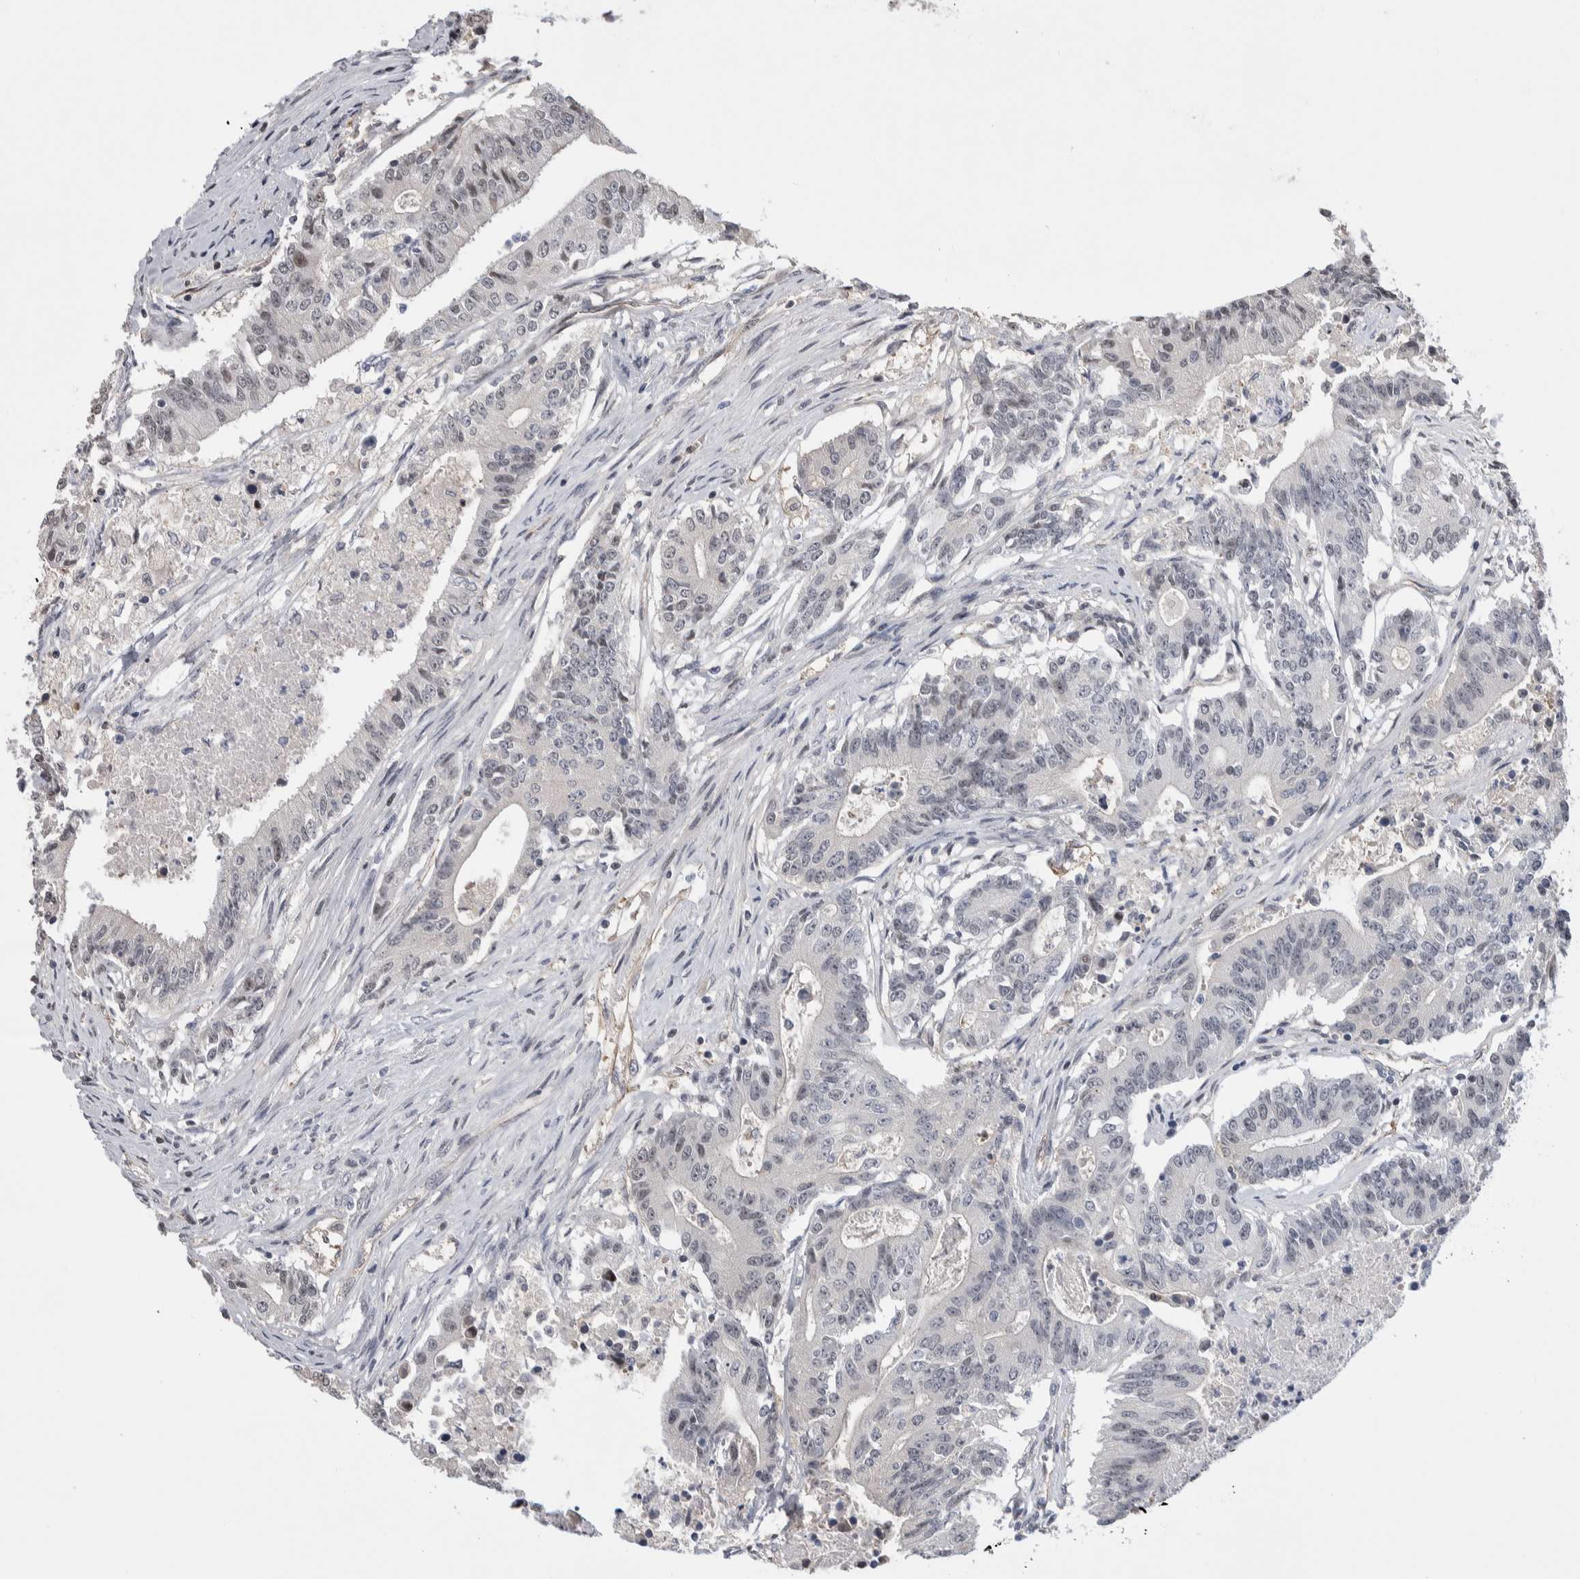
{"staining": {"intensity": "weak", "quantity": "<25%", "location": "nuclear"}, "tissue": "colorectal cancer", "cell_type": "Tumor cells", "image_type": "cancer", "snomed": [{"axis": "morphology", "description": "Adenocarcinoma, NOS"}, {"axis": "topography", "description": "Colon"}], "caption": "This is a micrograph of immunohistochemistry staining of adenocarcinoma (colorectal), which shows no staining in tumor cells.", "gene": "ZBTB49", "patient": {"sex": "female", "age": 77}}